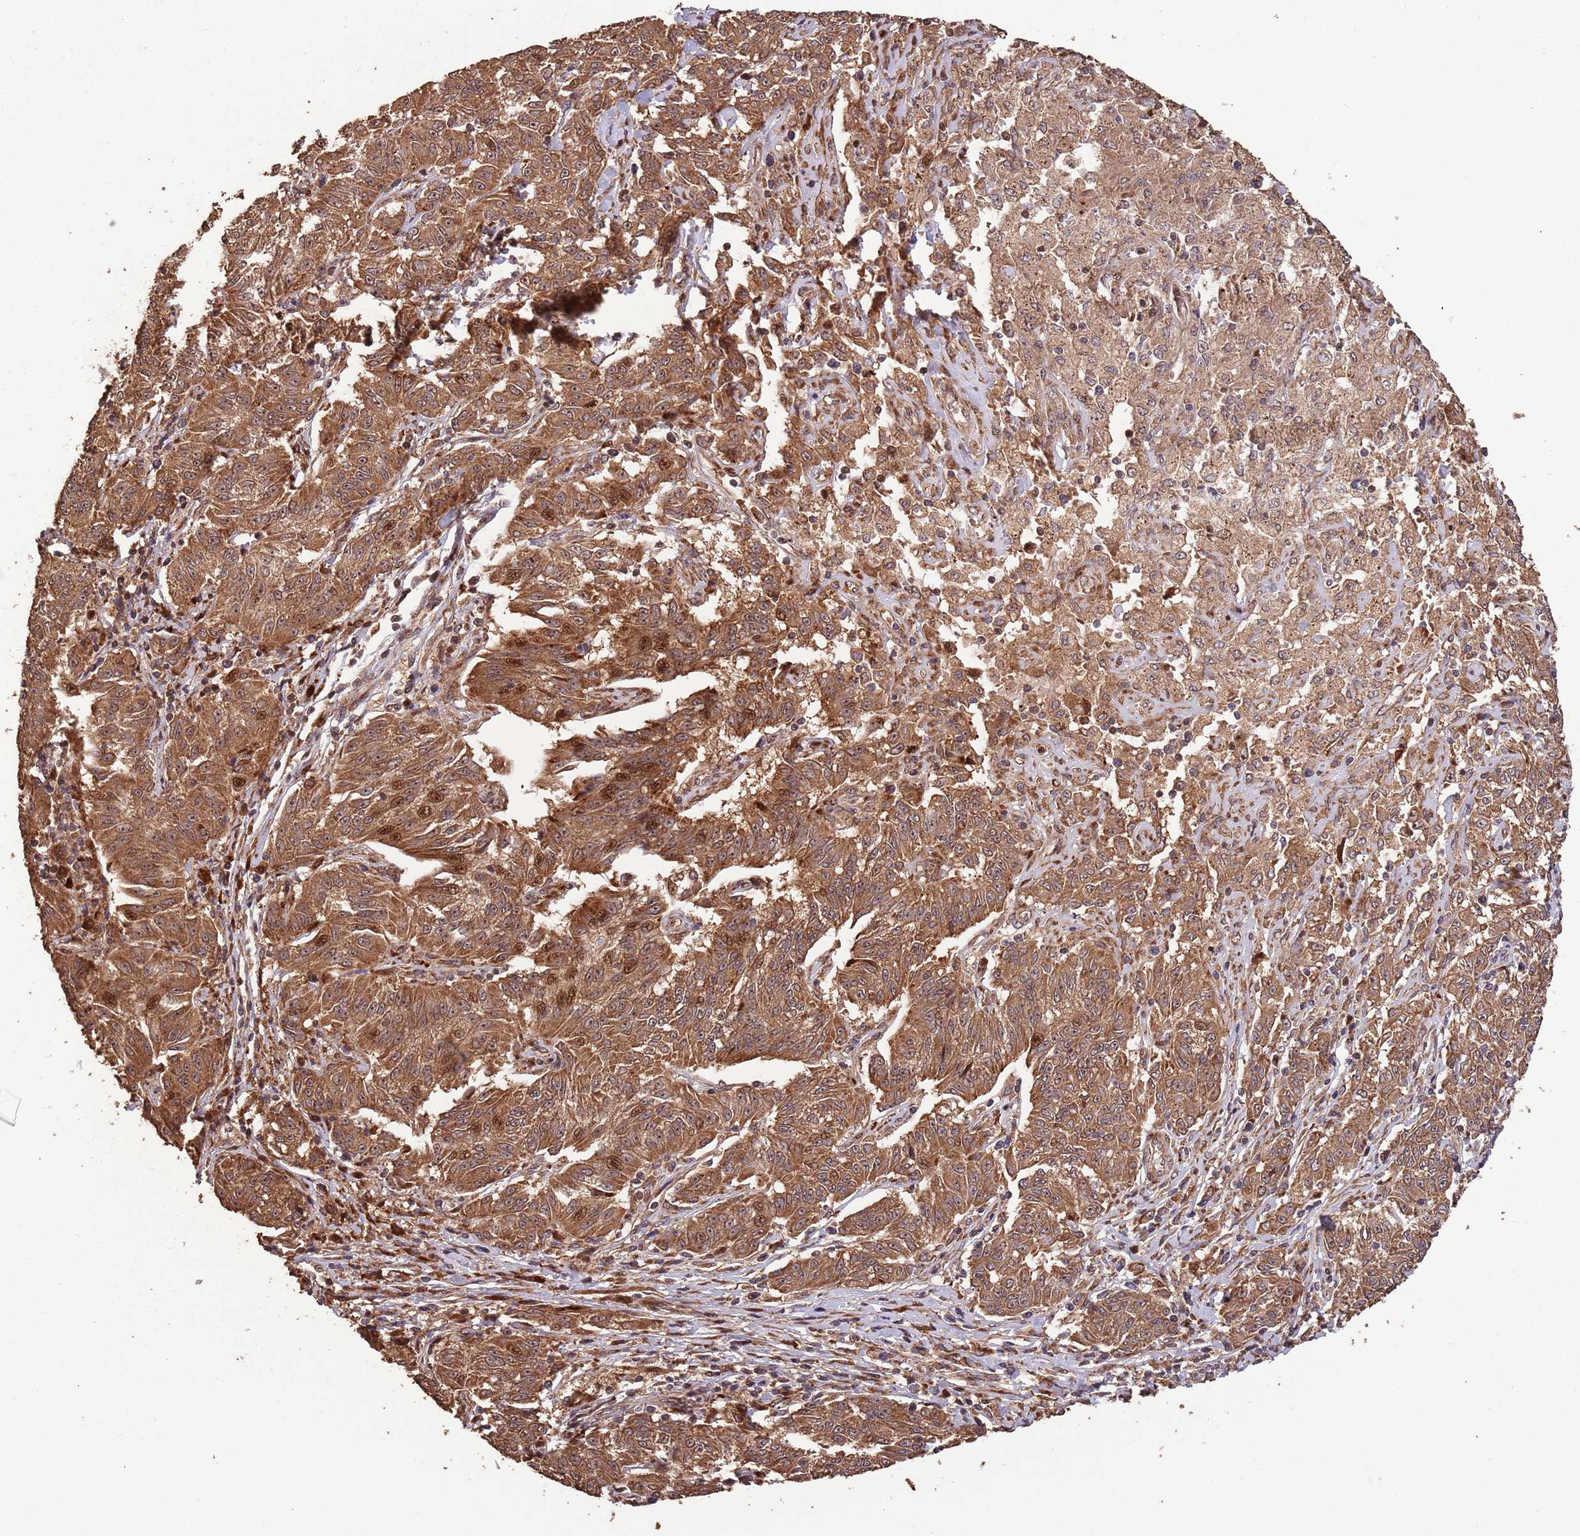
{"staining": {"intensity": "moderate", "quantity": ">75%", "location": "cytoplasmic/membranous,nuclear"}, "tissue": "melanoma", "cell_type": "Tumor cells", "image_type": "cancer", "snomed": [{"axis": "morphology", "description": "Malignant melanoma, NOS"}, {"axis": "topography", "description": "Skin"}], "caption": "Human malignant melanoma stained with a brown dye demonstrates moderate cytoplasmic/membranous and nuclear positive staining in about >75% of tumor cells.", "gene": "ZNF428", "patient": {"sex": "female", "age": 72}}